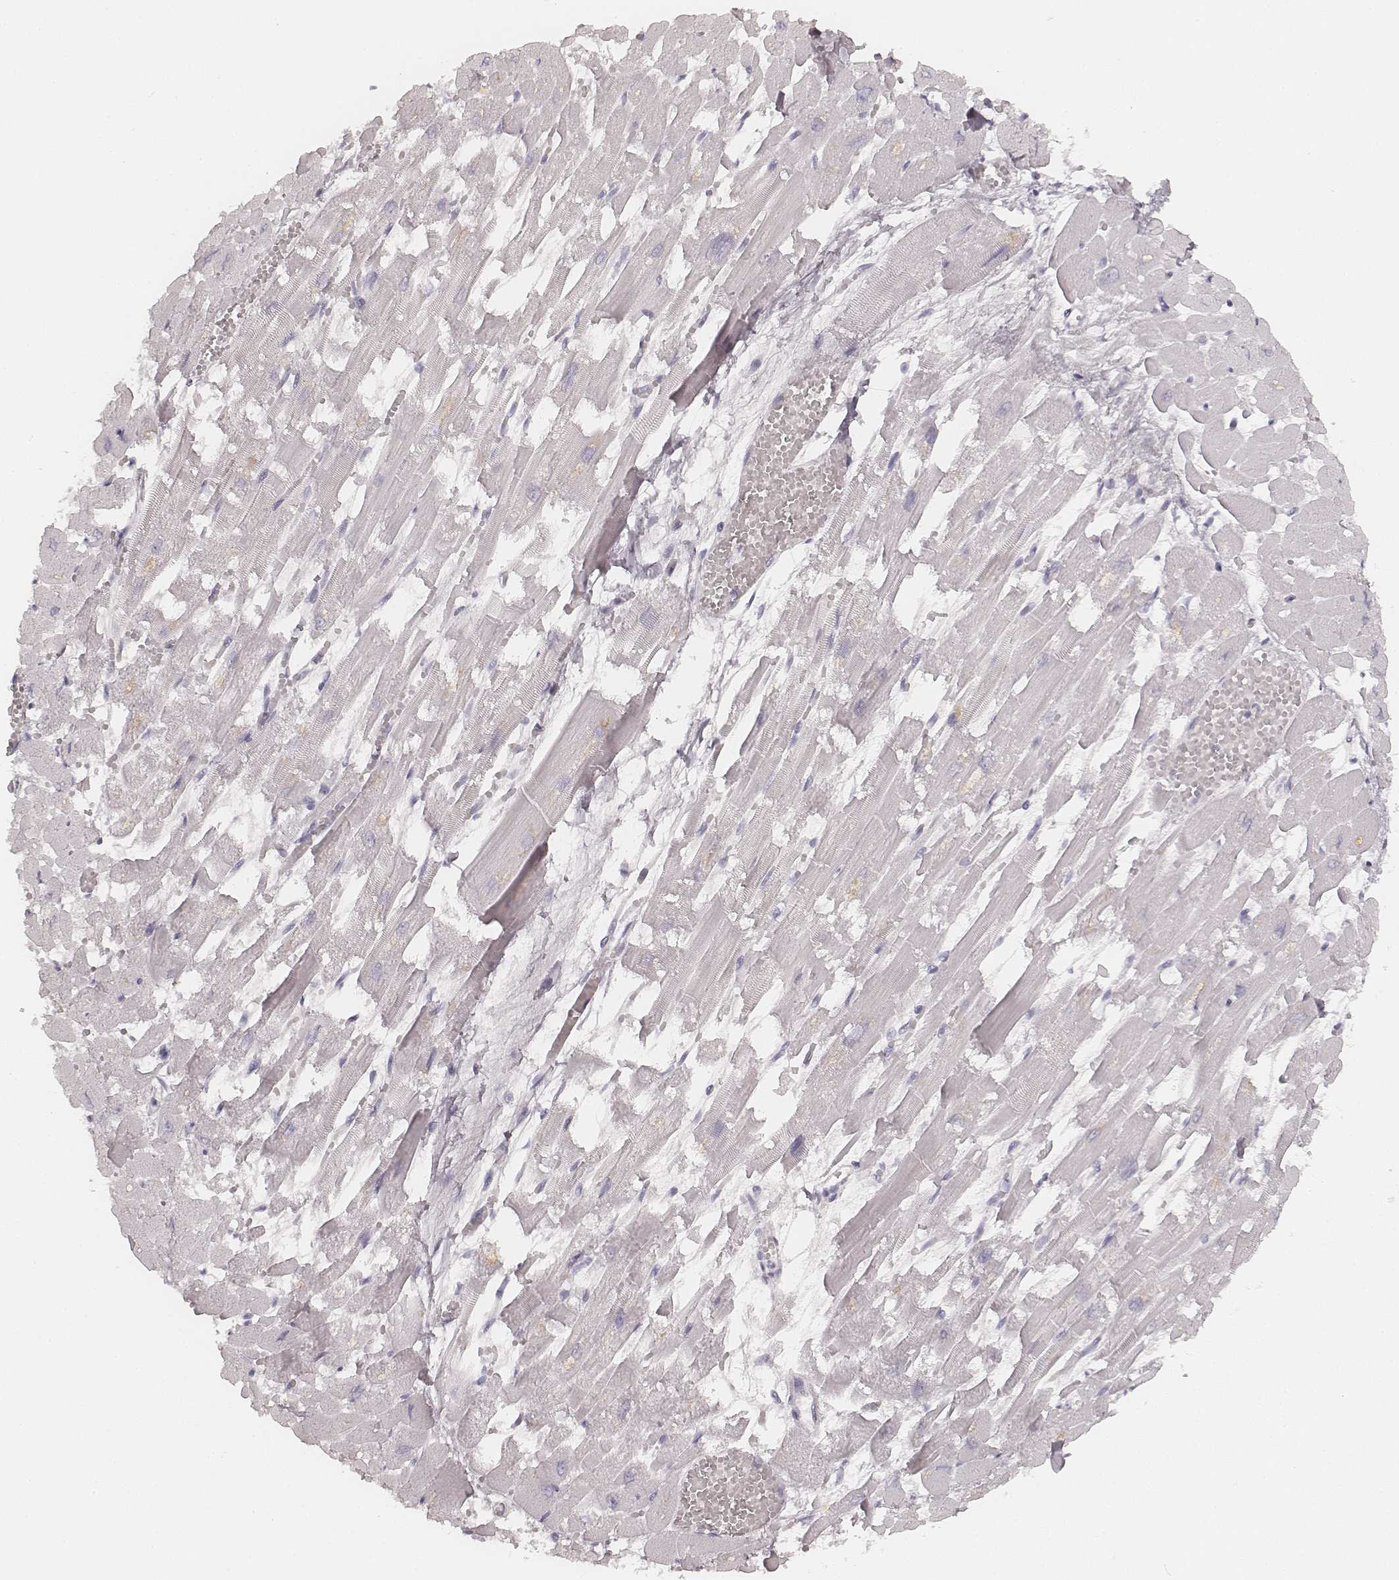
{"staining": {"intensity": "negative", "quantity": "none", "location": "none"}, "tissue": "heart muscle", "cell_type": "Cardiomyocytes", "image_type": "normal", "snomed": [{"axis": "morphology", "description": "Normal tissue, NOS"}, {"axis": "topography", "description": "Heart"}], "caption": "Micrograph shows no protein staining in cardiomyocytes of normal heart muscle.", "gene": "KRT72", "patient": {"sex": "female", "age": 52}}